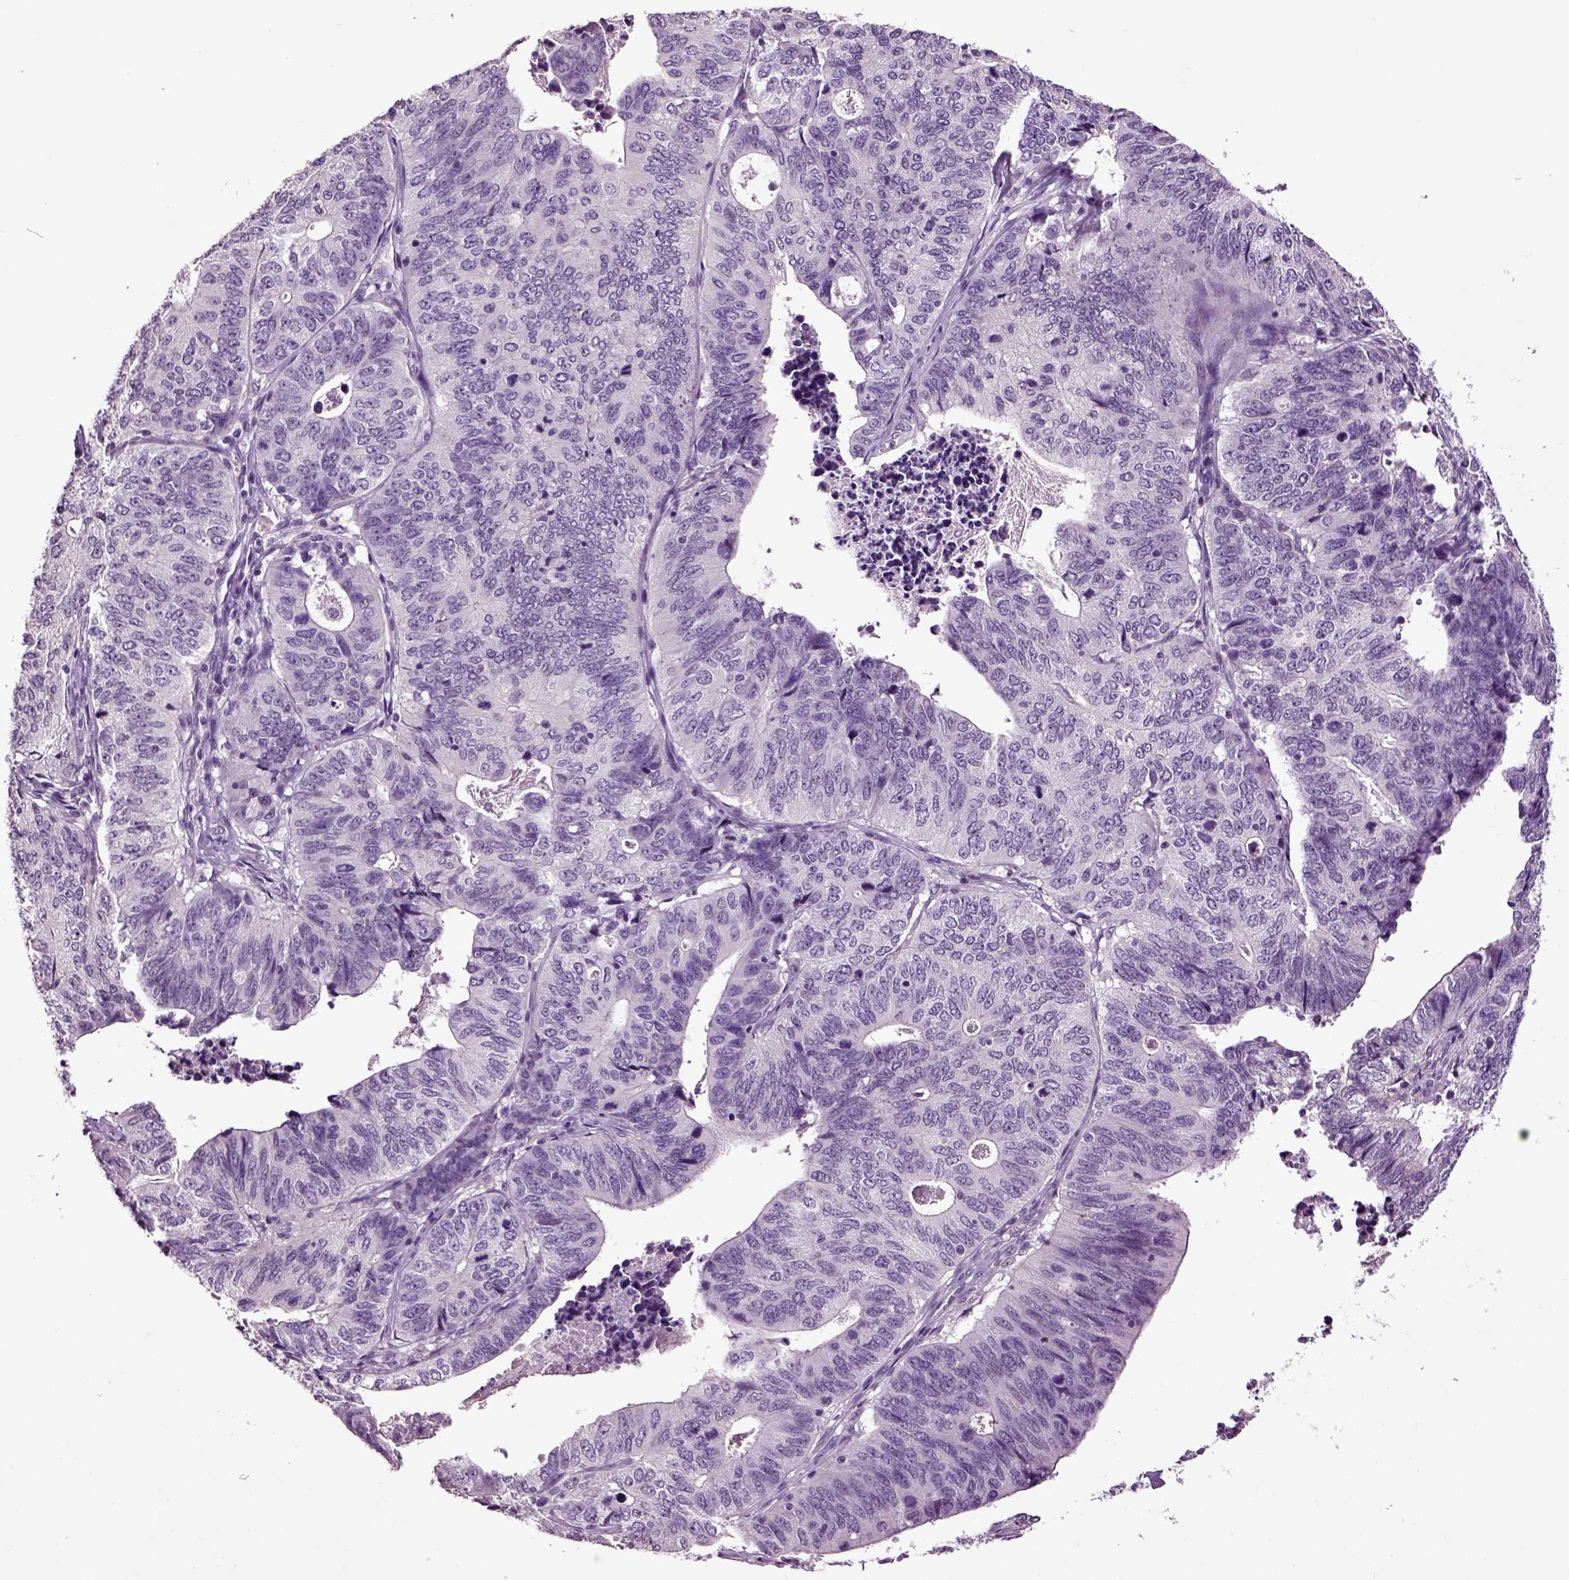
{"staining": {"intensity": "negative", "quantity": "none", "location": "none"}, "tissue": "stomach cancer", "cell_type": "Tumor cells", "image_type": "cancer", "snomed": [{"axis": "morphology", "description": "Adenocarcinoma, NOS"}, {"axis": "topography", "description": "Stomach, upper"}], "caption": "IHC micrograph of neoplastic tissue: human stomach cancer (adenocarcinoma) stained with DAB (3,3'-diaminobenzidine) exhibits no significant protein expression in tumor cells.", "gene": "CRHR1", "patient": {"sex": "female", "age": 67}}